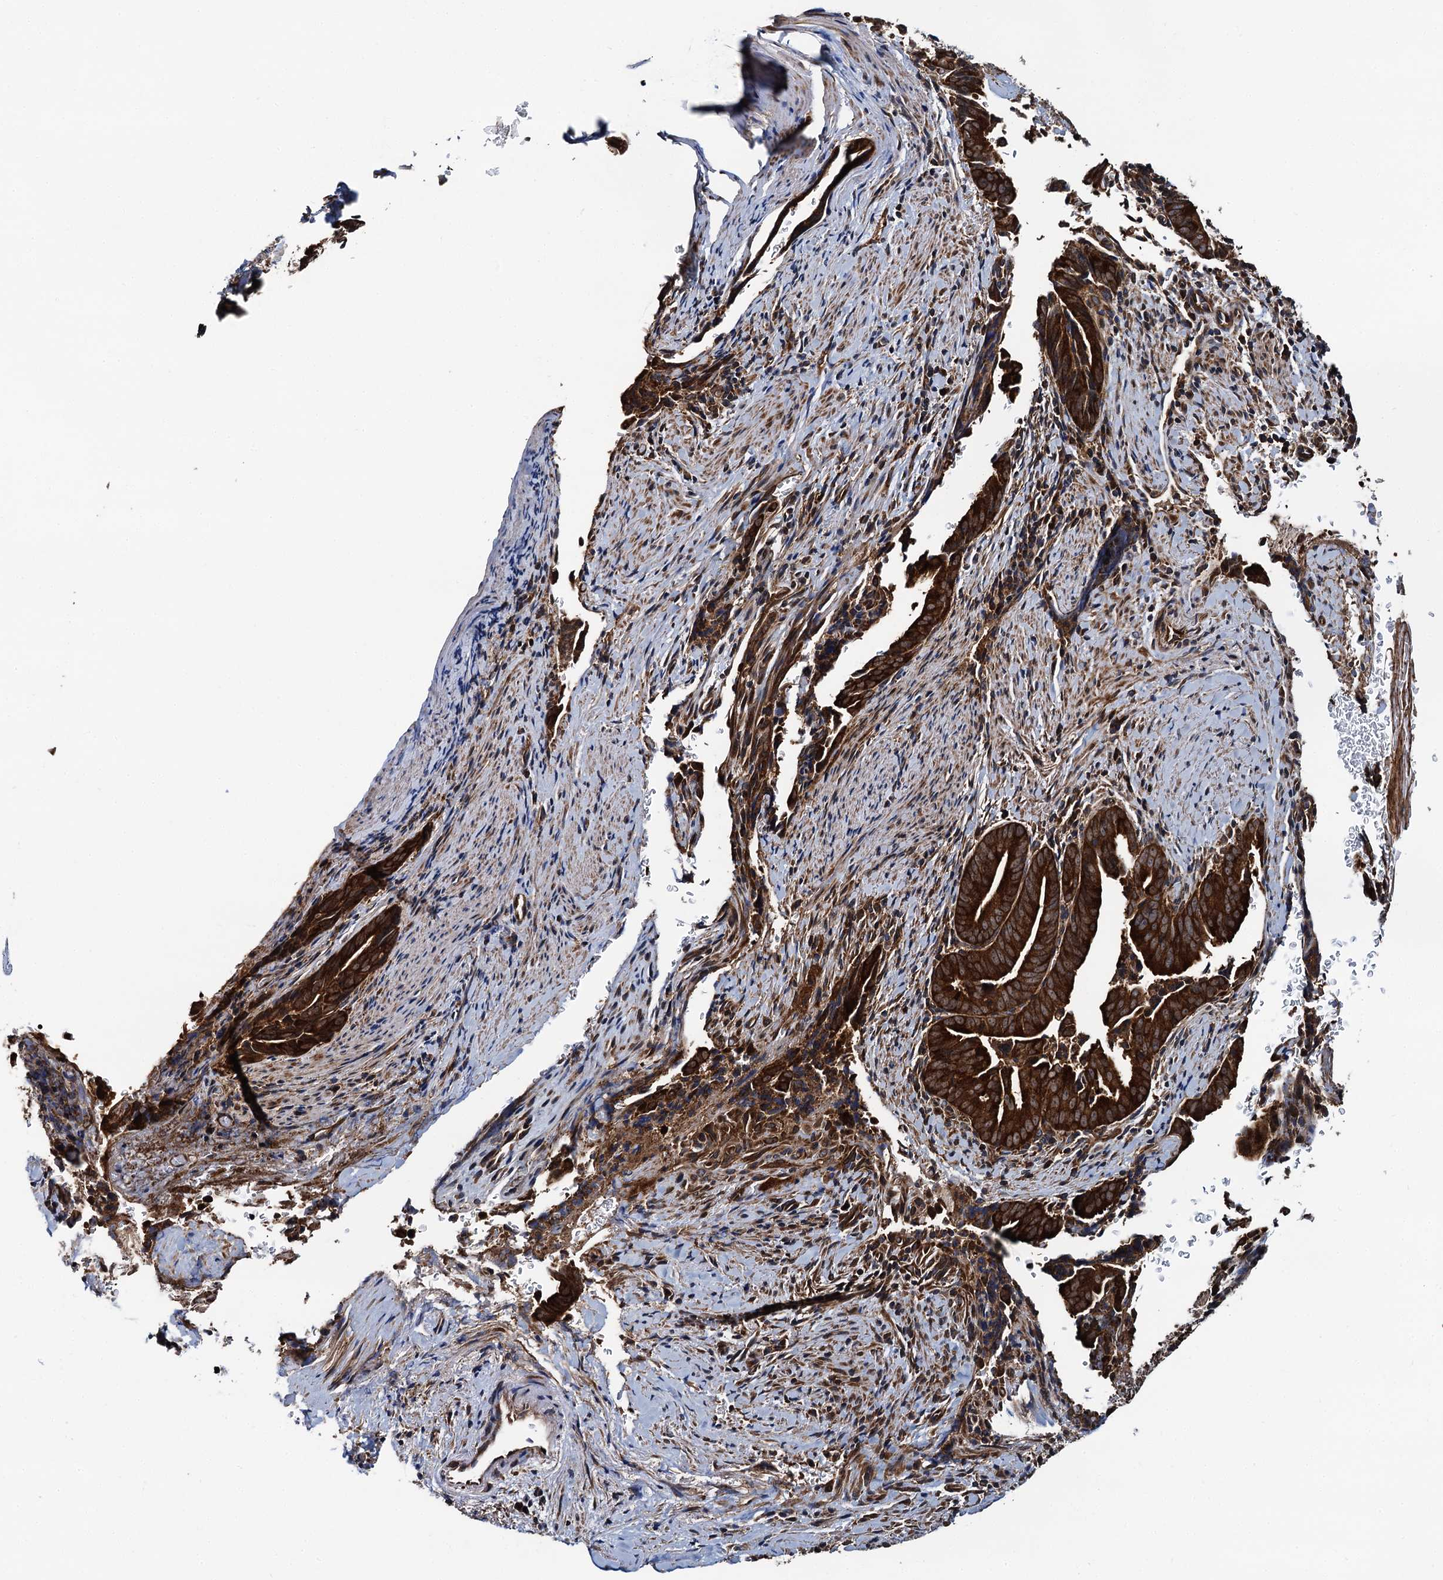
{"staining": {"intensity": "strong", "quantity": ">75%", "location": "cytoplasmic/membranous"}, "tissue": "pancreatic cancer", "cell_type": "Tumor cells", "image_type": "cancer", "snomed": [{"axis": "morphology", "description": "Adenocarcinoma, NOS"}, {"axis": "topography", "description": "Pancreas"}], "caption": "There is high levels of strong cytoplasmic/membranous positivity in tumor cells of adenocarcinoma (pancreatic), as demonstrated by immunohistochemical staining (brown color).", "gene": "NEK1", "patient": {"sex": "female", "age": 63}}